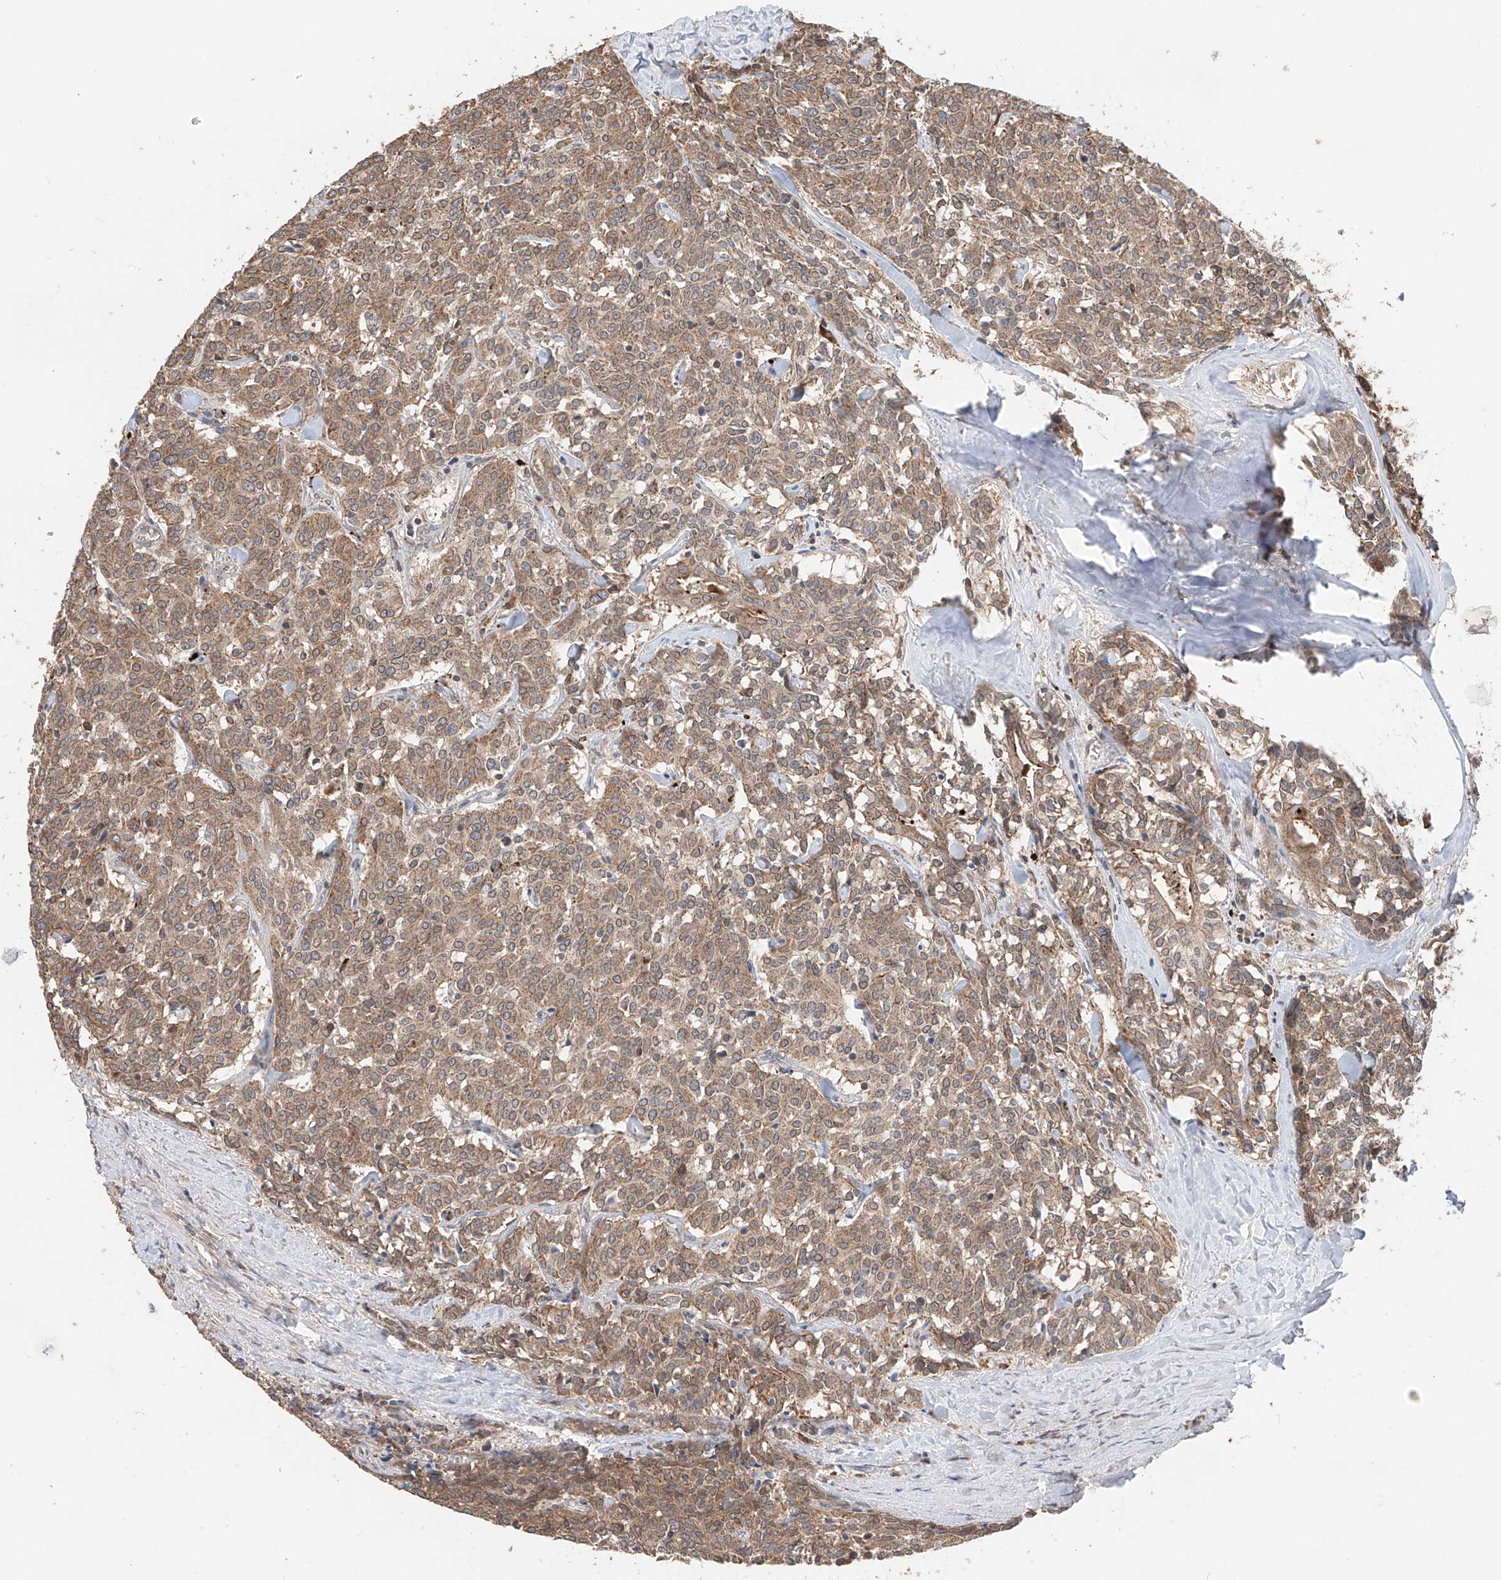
{"staining": {"intensity": "moderate", "quantity": ">75%", "location": "cytoplasmic/membranous"}, "tissue": "carcinoid", "cell_type": "Tumor cells", "image_type": "cancer", "snomed": [{"axis": "morphology", "description": "Carcinoid, malignant, NOS"}, {"axis": "topography", "description": "Lung"}], "caption": "Immunohistochemical staining of human carcinoid (malignant) demonstrates medium levels of moderate cytoplasmic/membranous staining in about >75% of tumor cells.", "gene": "AHCTF1", "patient": {"sex": "female", "age": 46}}